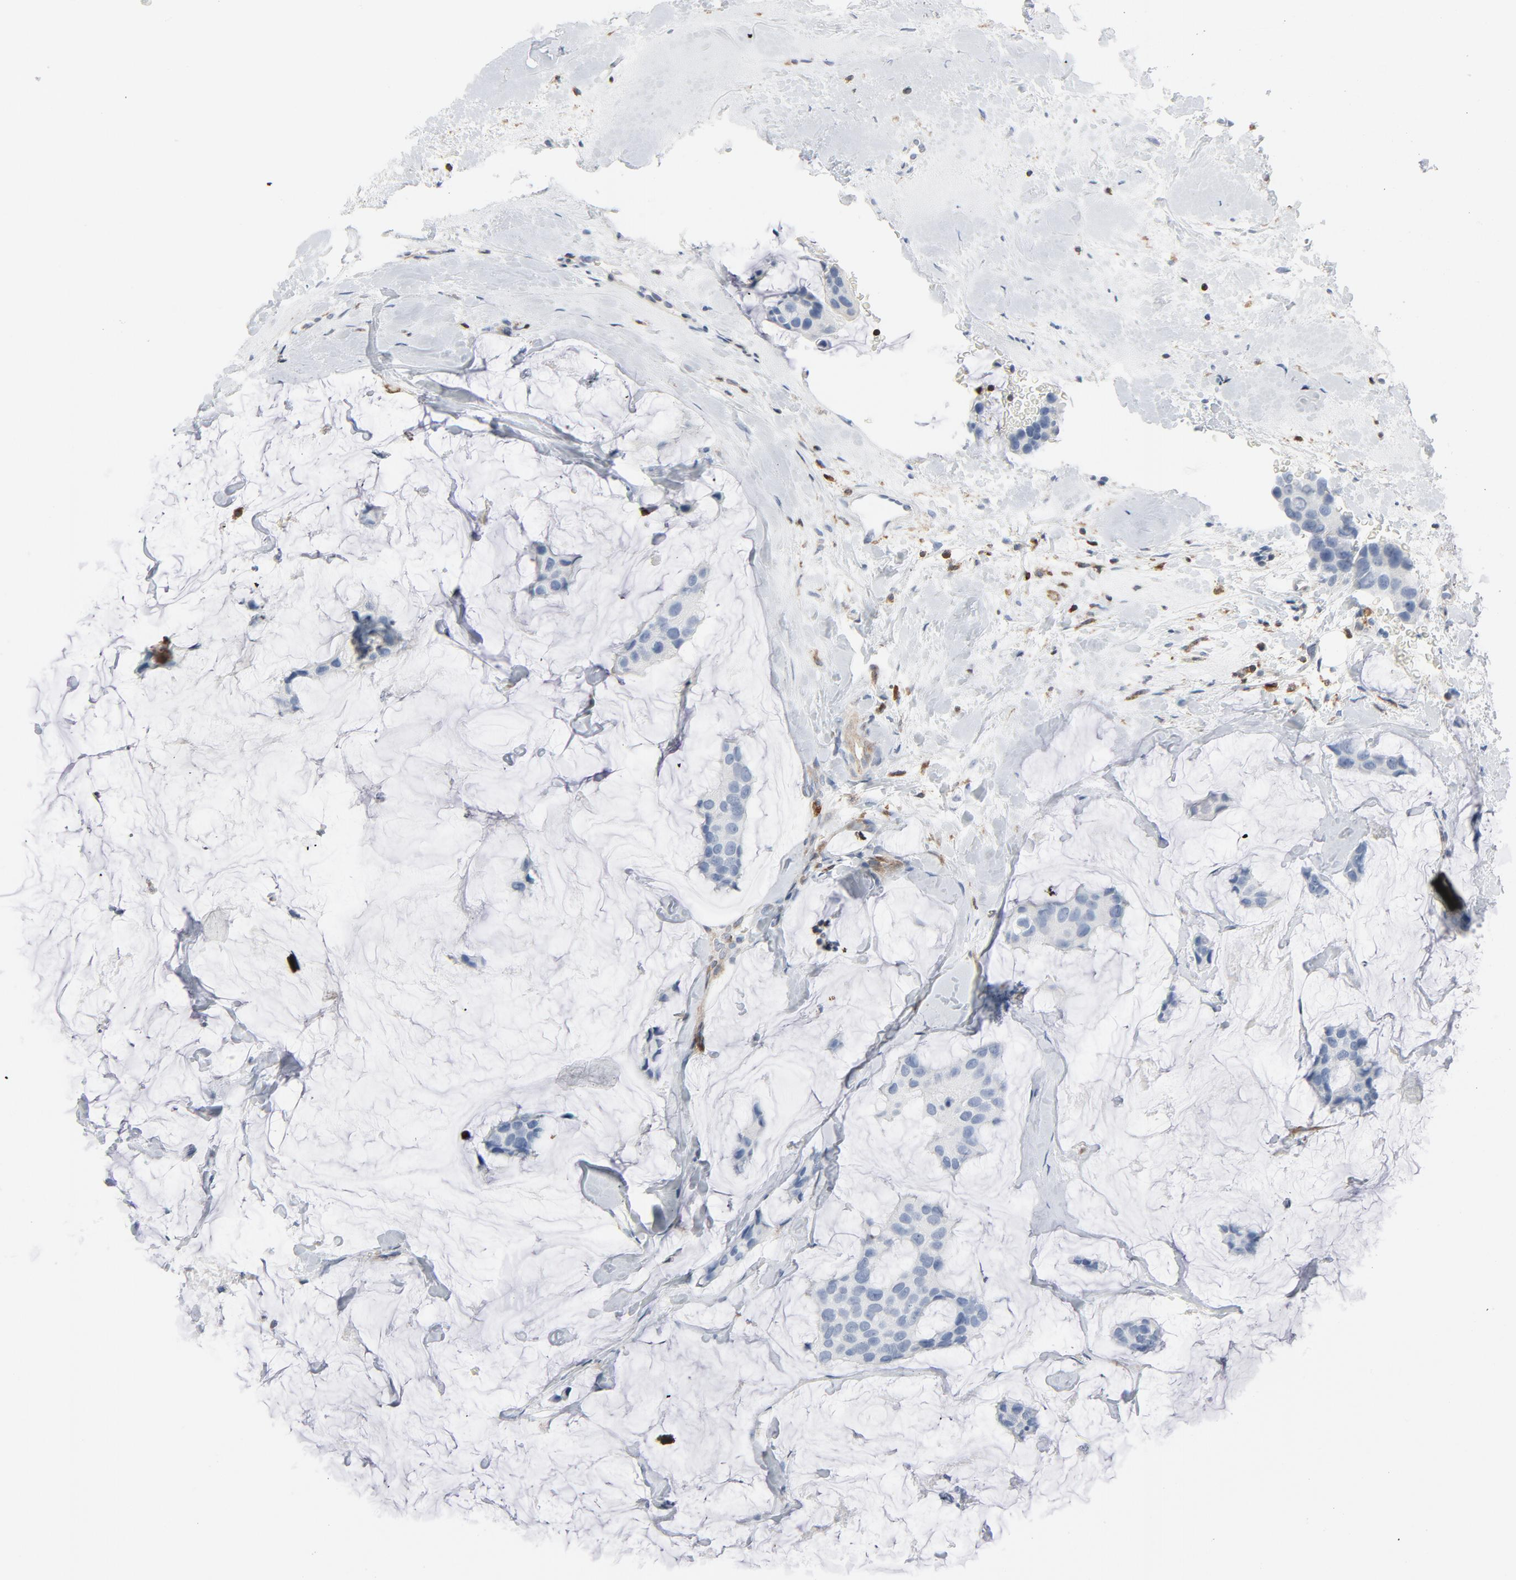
{"staining": {"intensity": "negative", "quantity": "none", "location": "none"}, "tissue": "breast cancer", "cell_type": "Tumor cells", "image_type": "cancer", "snomed": [{"axis": "morphology", "description": "Normal tissue, NOS"}, {"axis": "morphology", "description": "Duct carcinoma"}, {"axis": "topography", "description": "Breast"}], "caption": "This photomicrograph is of breast infiltrating ductal carcinoma stained with immunohistochemistry to label a protein in brown with the nuclei are counter-stained blue. There is no staining in tumor cells.", "gene": "LCP2", "patient": {"sex": "female", "age": 50}}